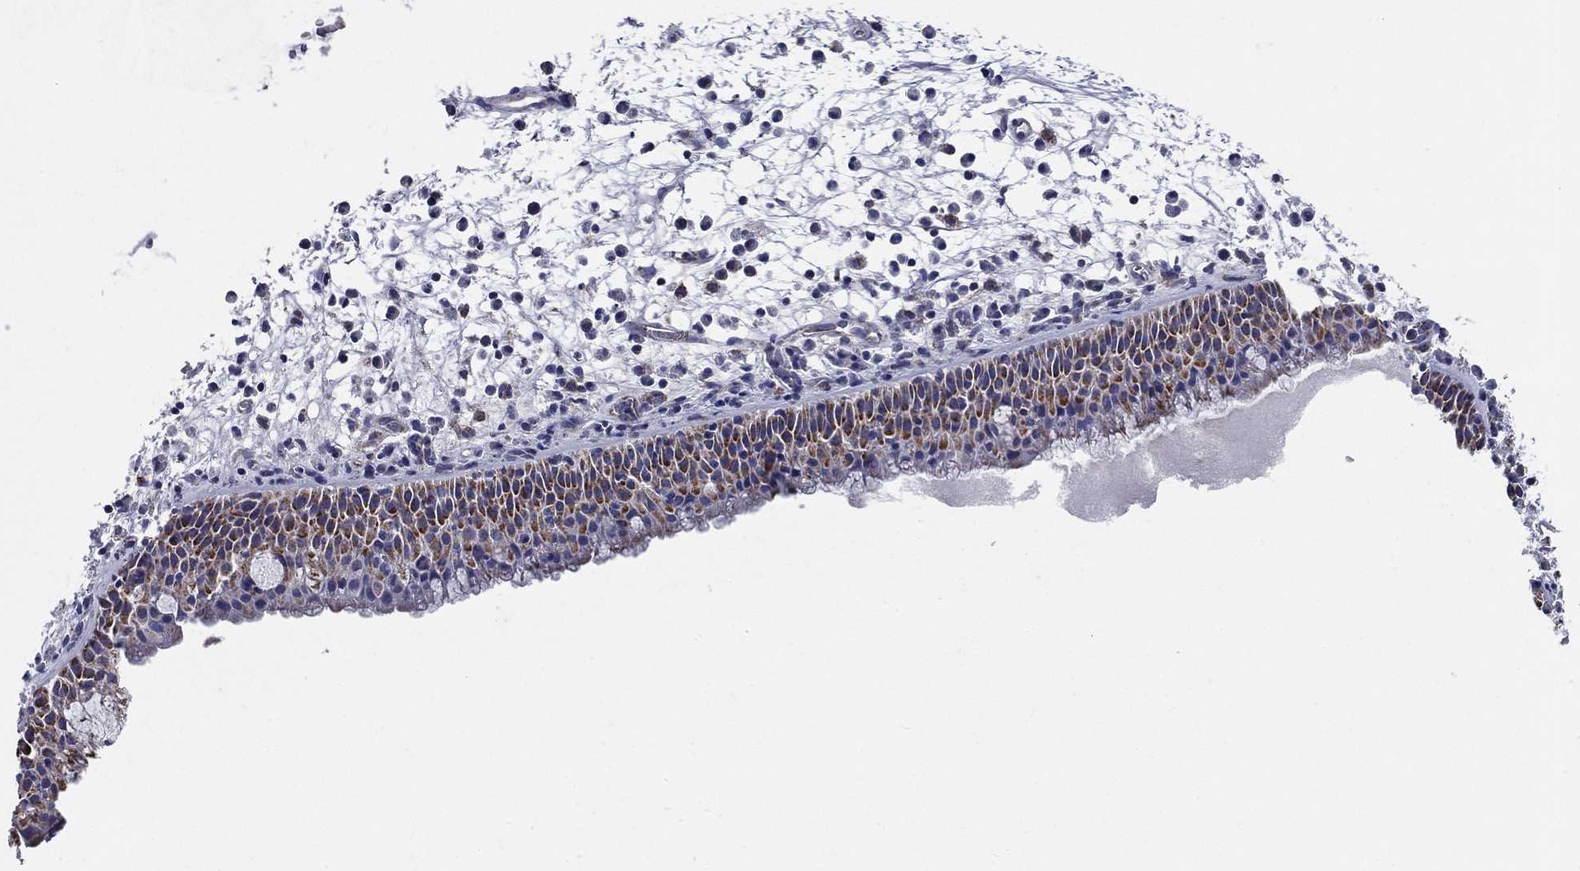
{"staining": {"intensity": "moderate", "quantity": ">75%", "location": "cytoplasmic/membranous"}, "tissue": "nasopharynx", "cell_type": "Respiratory epithelial cells", "image_type": "normal", "snomed": [{"axis": "morphology", "description": "Normal tissue, NOS"}, {"axis": "topography", "description": "Nasopharynx"}], "caption": "High-magnification brightfield microscopy of benign nasopharynx stained with DAB (brown) and counterstained with hematoxylin (blue). respiratory epithelial cells exhibit moderate cytoplasmic/membranous expression is identified in approximately>75% of cells.", "gene": "NDUFA4L2", "patient": {"sex": "female", "age": 73}}